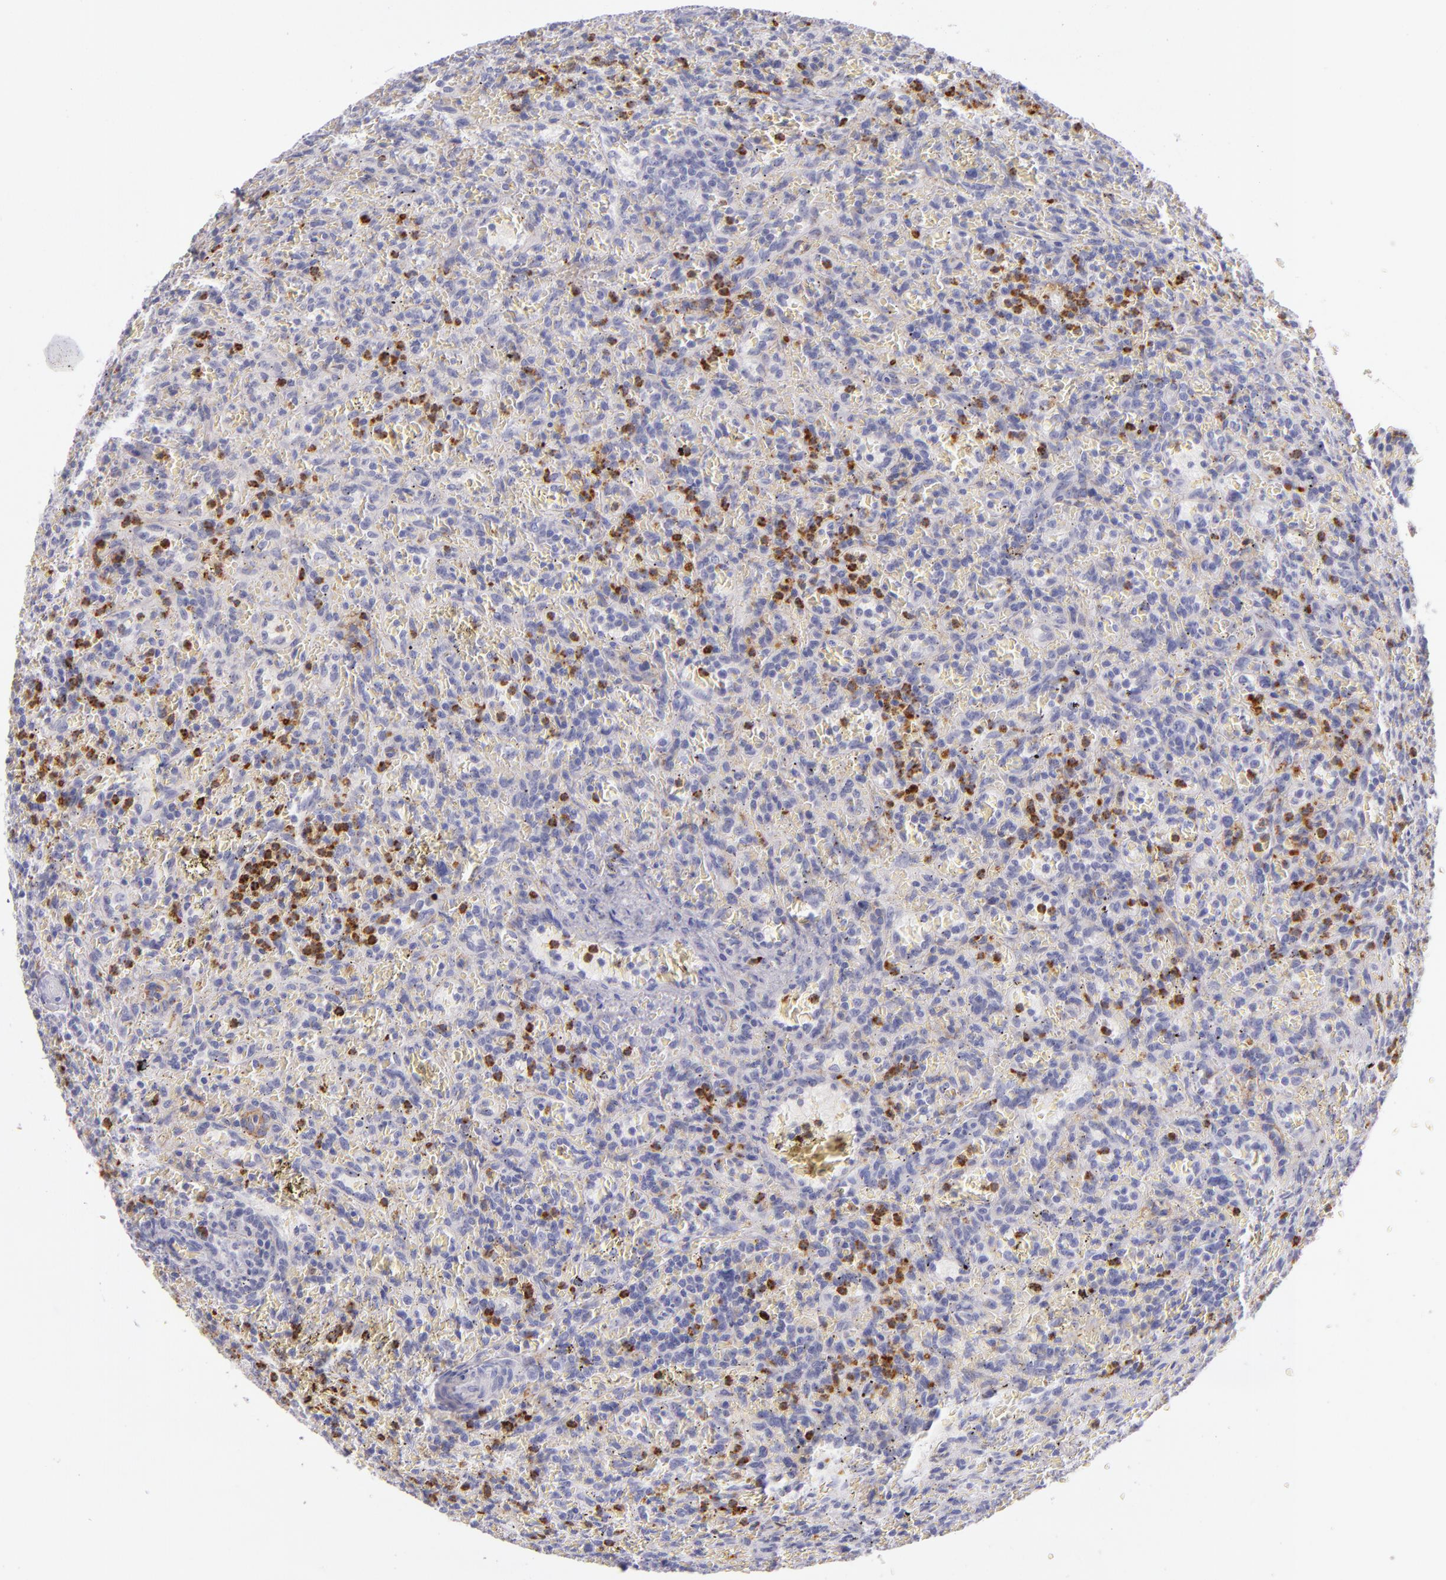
{"staining": {"intensity": "negative", "quantity": "none", "location": "none"}, "tissue": "lymphoma", "cell_type": "Tumor cells", "image_type": "cancer", "snomed": [{"axis": "morphology", "description": "Malignant lymphoma, non-Hodgkin's type, Low grade"}, {"axis": "topography", "description": "Spleen"}], "caption": "Protein analysis of malignant lymphoma, non-Hodgkin's type (low-grade) demonstrates no significant staining in tumor cells.", "gene": "CDH3", "patient": {"sex": "female", "age": 64}}